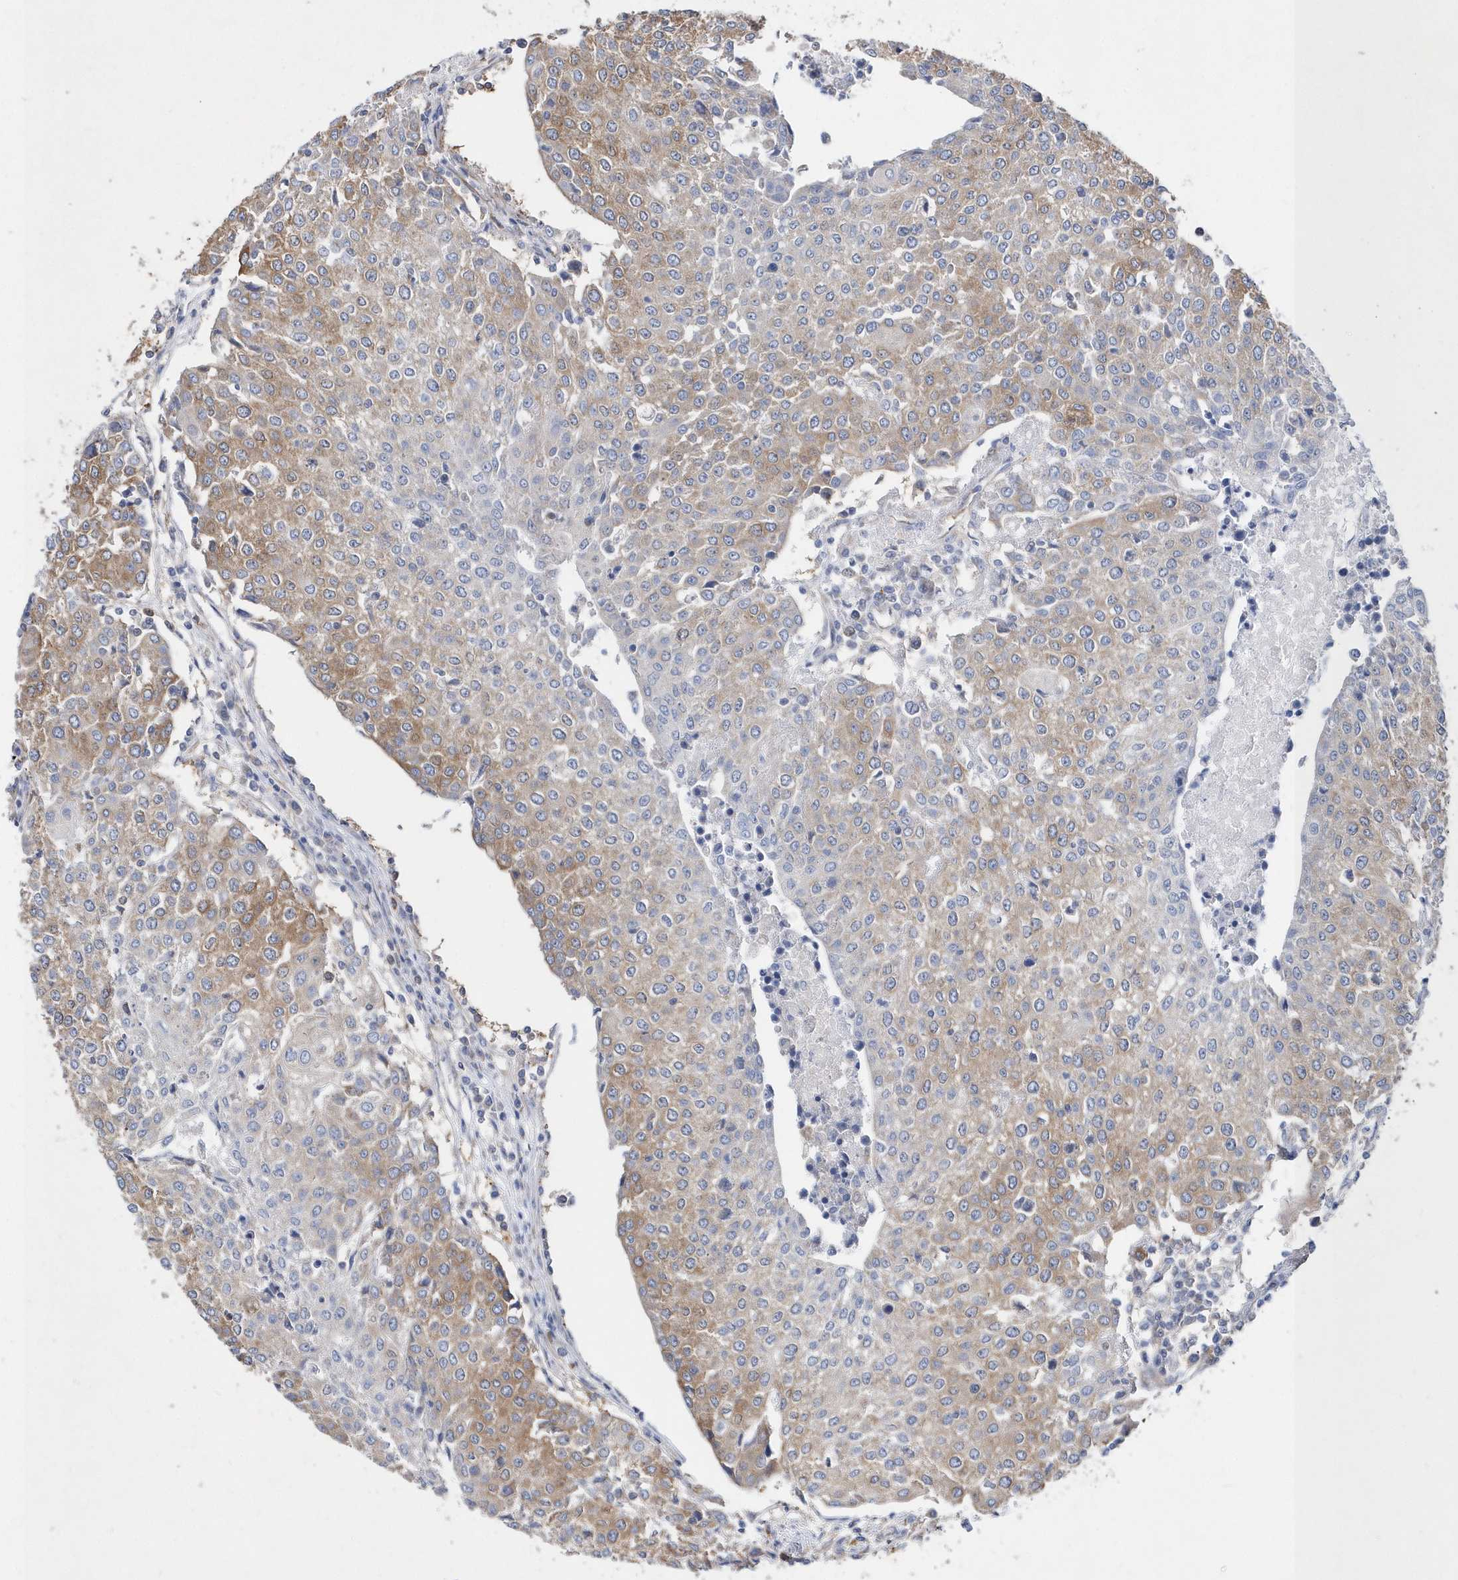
{"staining": {"intensity": "moderate", "quantity": "25%-75%", "location": "cytoplasmic/membranous"}, "tissue": "urothelial cancer", "cell_type": "Tumor cells", "image_type": "cancer", "snomed": [{"axis": "morphology", "description": "Urothelial carcinoma, High grade"}, {"axis": "topography", "description": "Urinary bladder"}], "caption": "High-magnification brightfield microscopy of urothelial cancer stained with DAB (3,3'-diaminobenzidine) (brown) and counterstained with hematoxylin (blue). tumor cells exhibit moderate cytoplasmic/membranous staining is seen in about25%-75% of cells.", "gene": "JKAMP", "patient": {"sex": "female", "age": 85}}